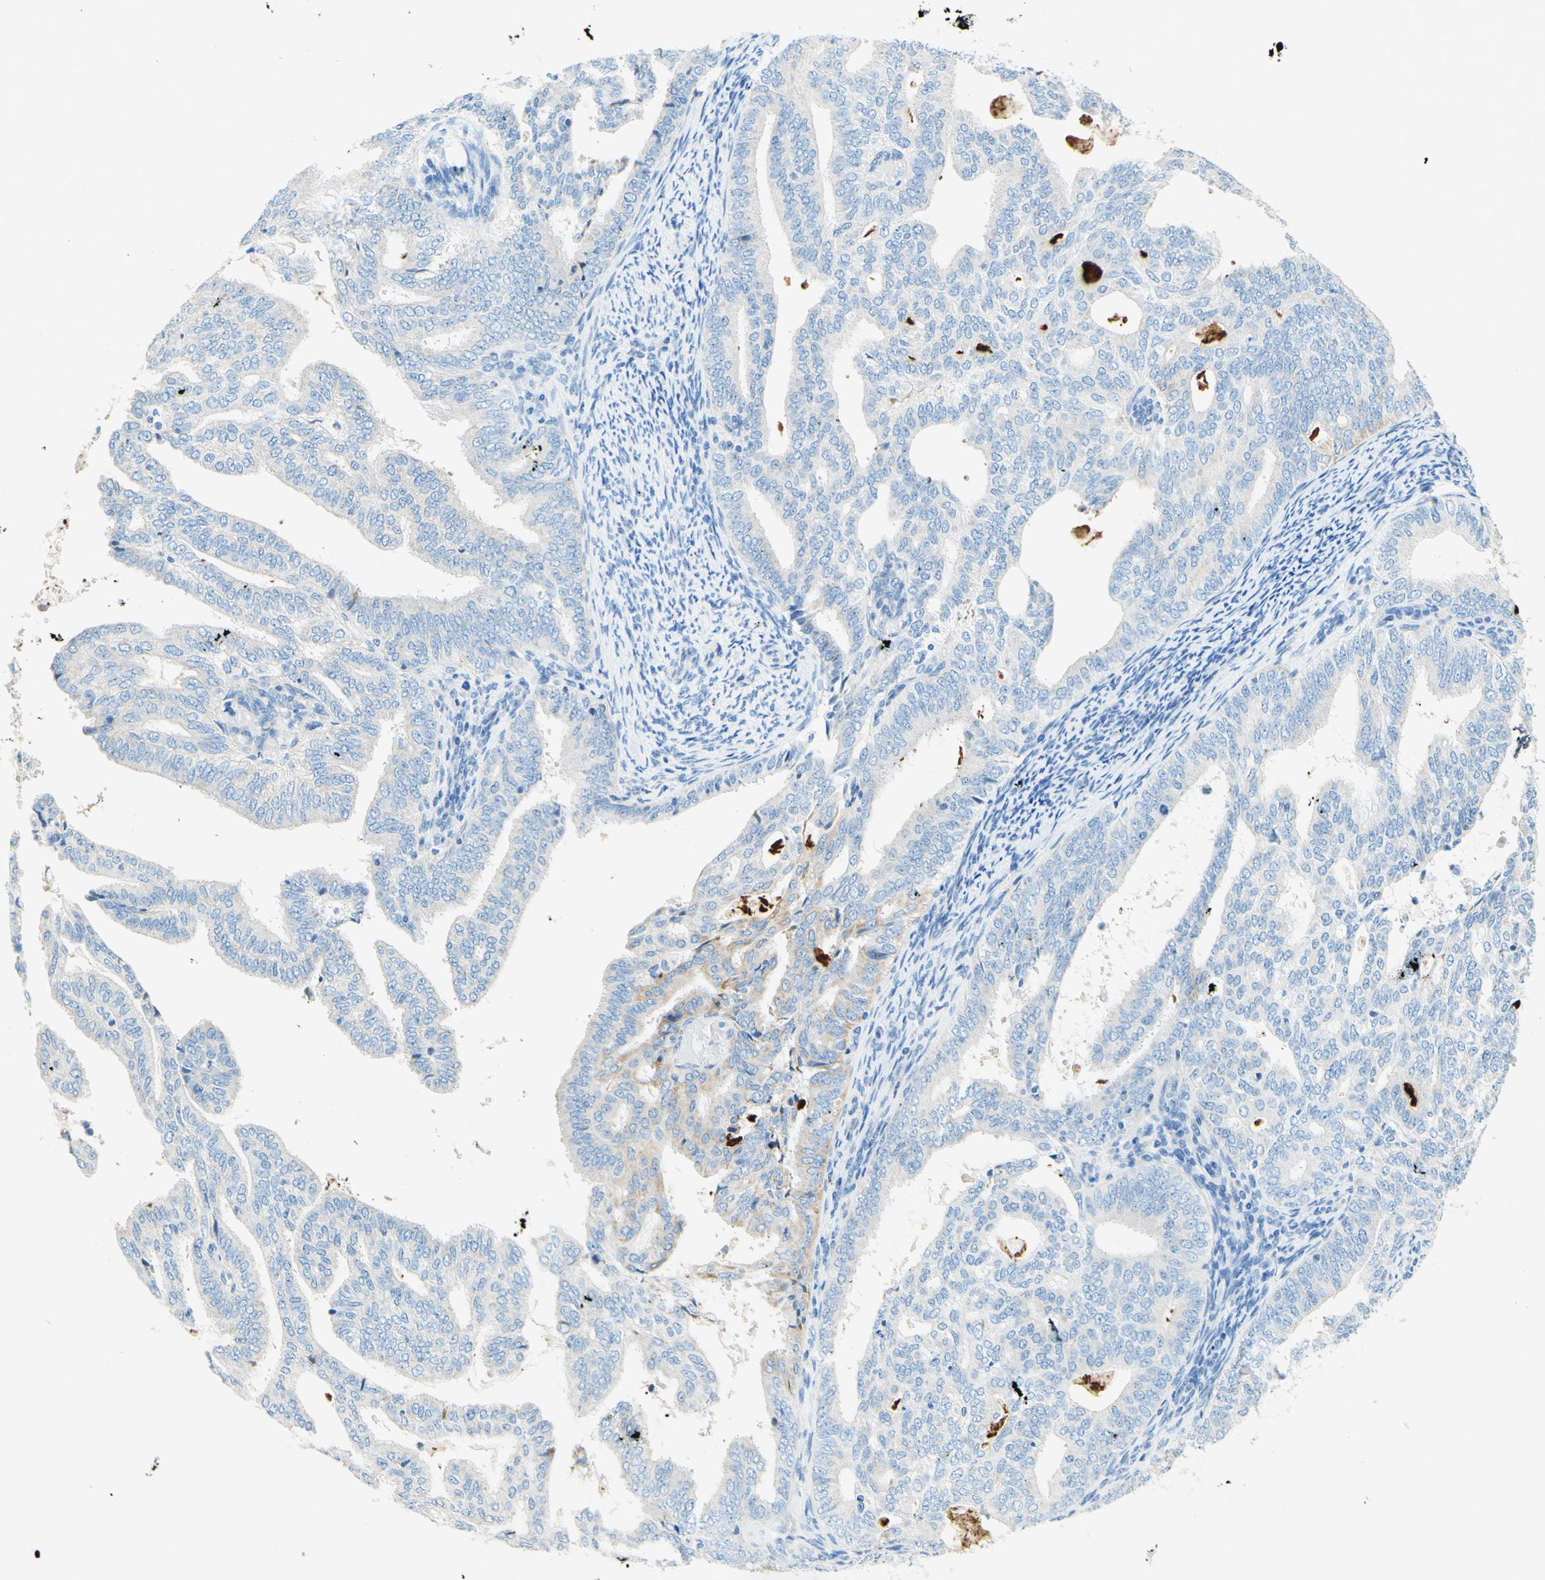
{"staining": {"intensity": "weak", "quantity": "<25%", "location": "cytoplasmic/membranous"}, "tissue": "endometrial cancer", "cell_type": "Tumor cells", "image_type": "cancer", "snomed": [{"axis": "morphology", "description": "Adenocarcinoma, NOS"}, {"axis": "topography", "description": "Endometrium"}], "caption": "Protein analysis of endometrial cancer shows no significant staining in tumor cells. Brightfield microscopy of immunohistochemistry stained with DAB (3,3'-diaminobenzidine) (brown) and hematoxylin (blue), captured at high magnification.", "gene": "SLC46A1", "patient": {"sex": "female", "age": 58}}